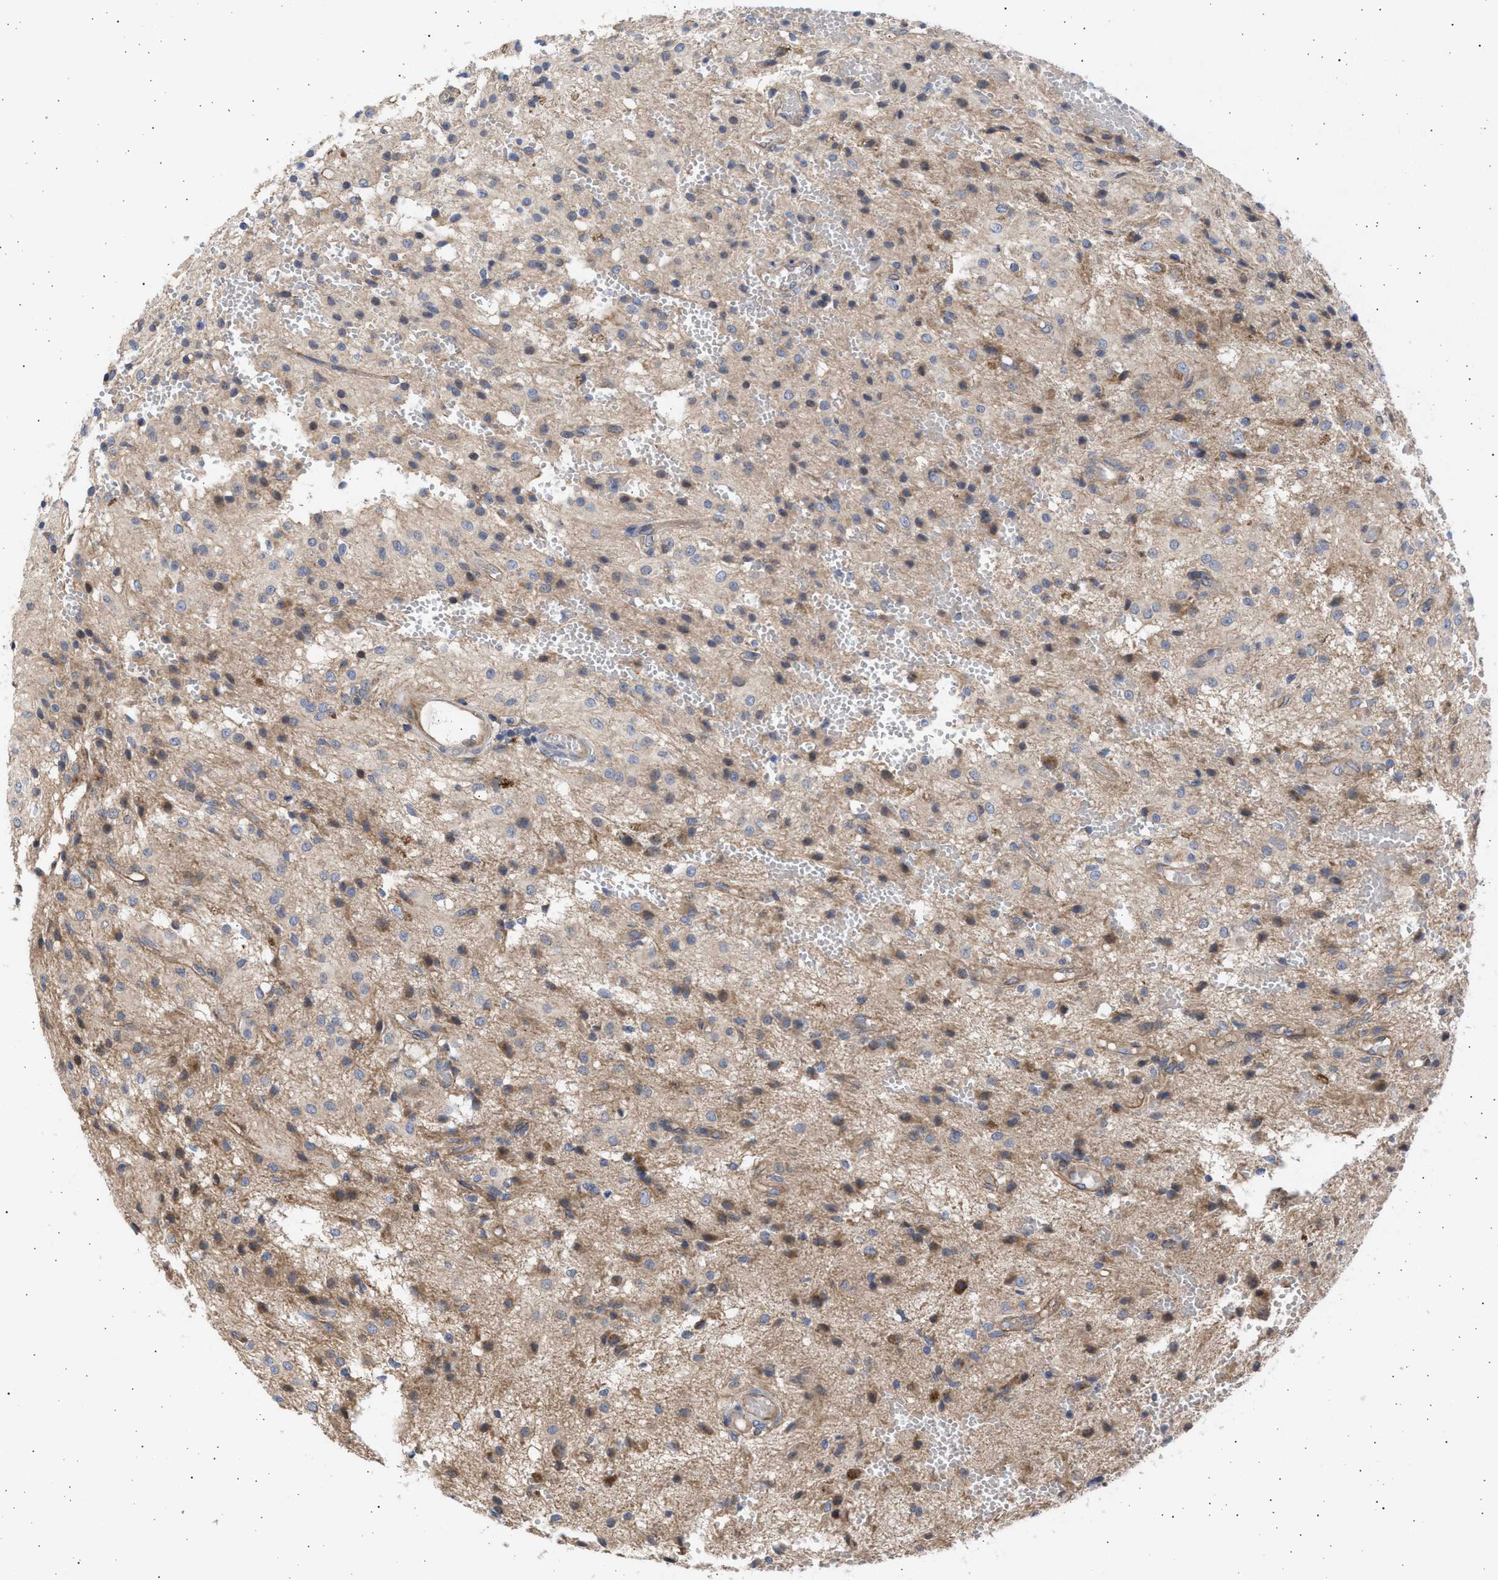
{"staining": {"intensity": "moderate", "quantity": "25%-75%", "location": "cytoplasmic/membranous"}, "tissue": "glioma", "cell_type": "Tumor cells", "image_type": "cancer", "snomed": [{"axis": "morphology", "description": "Glioma, malignant, High grade"}, {"axis": "topography", "description": "Brain"}], "caption": "Moderate cytoplasmic/membranous expression is identified in about 25%-75% of tumor cells in malignant glioma (high-grade).", "gene": "TTC19", "patient": {"sex": "female", "age": 59}}